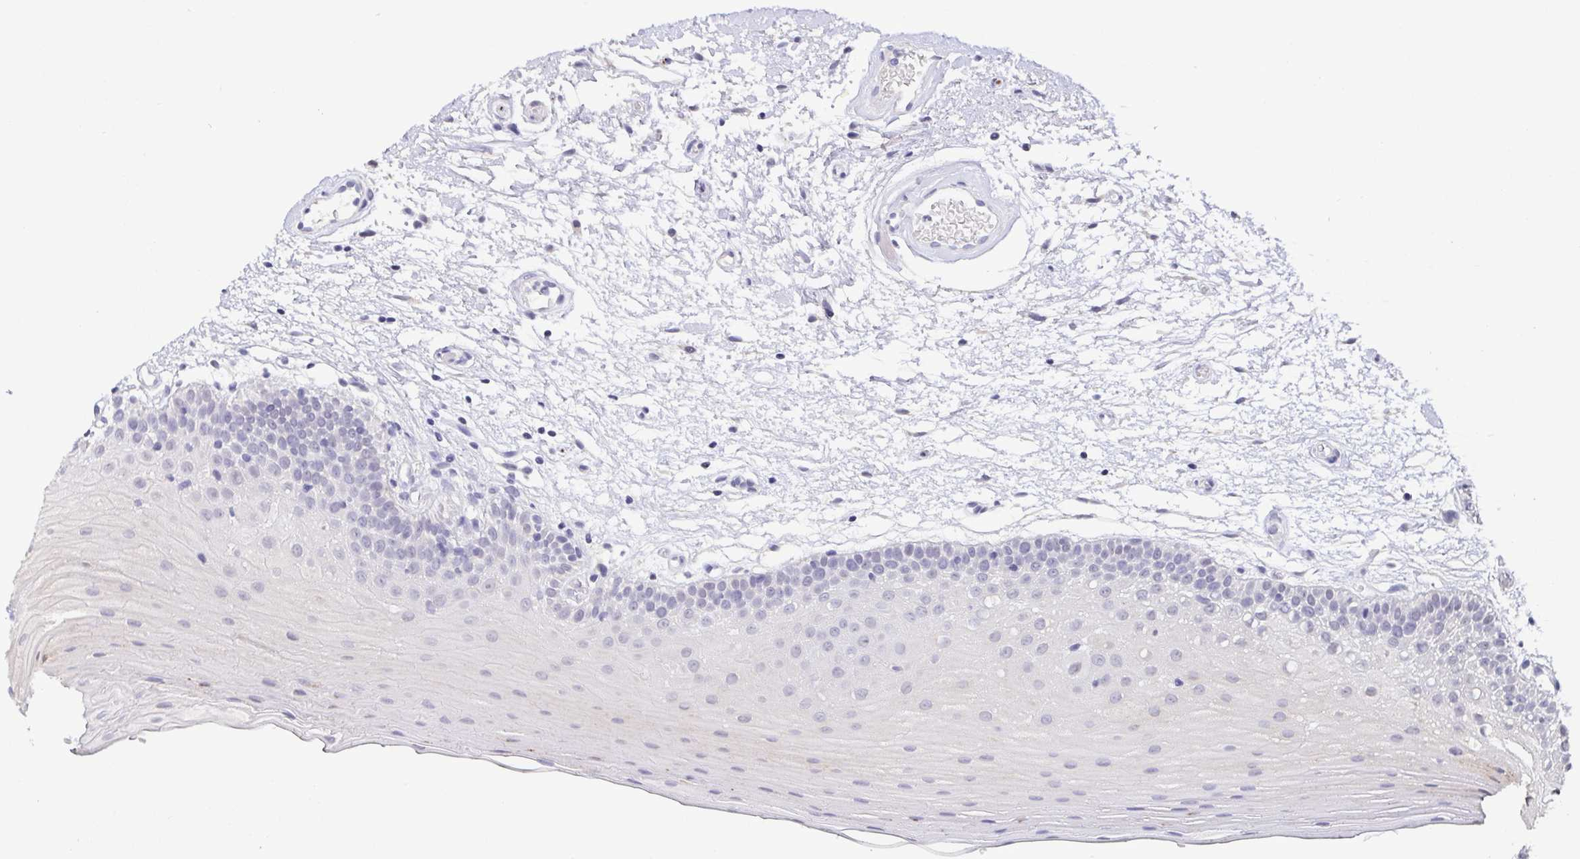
{"staining": {"intensity": "negative", "quantity": "none", "location": "none"}, "tissue": "oral mucosa", "cell_type": "Squamous epithelial cells", "image_type": "normal", "snomed": [{"axis": "morphology", "description": "Normal tissue, NOS"}, {"axis": "morphology", "description": "Squamous cell carcinoma, NOS"}, {"axis": "topography", "description": "Oral tissue"}, {"axis": "topography", "description": "Tounge, NOS"}, {"axis": "topography", "description": "Head-Neck"}], "caption": "This micrograph is of benign oral mucosa stained with immunohistochemistry (IHC) to label a protein in brown with the nuclei are counter-stained blue. There is no expression in squamous epithelial cells. Brightfield microscopy of immunohistochemistry stained with DAB (brown) and hematoxylin (blue), captured at high magnification.", "gene": "NEFH", "patient": {"sex": "male", "age": 62}}